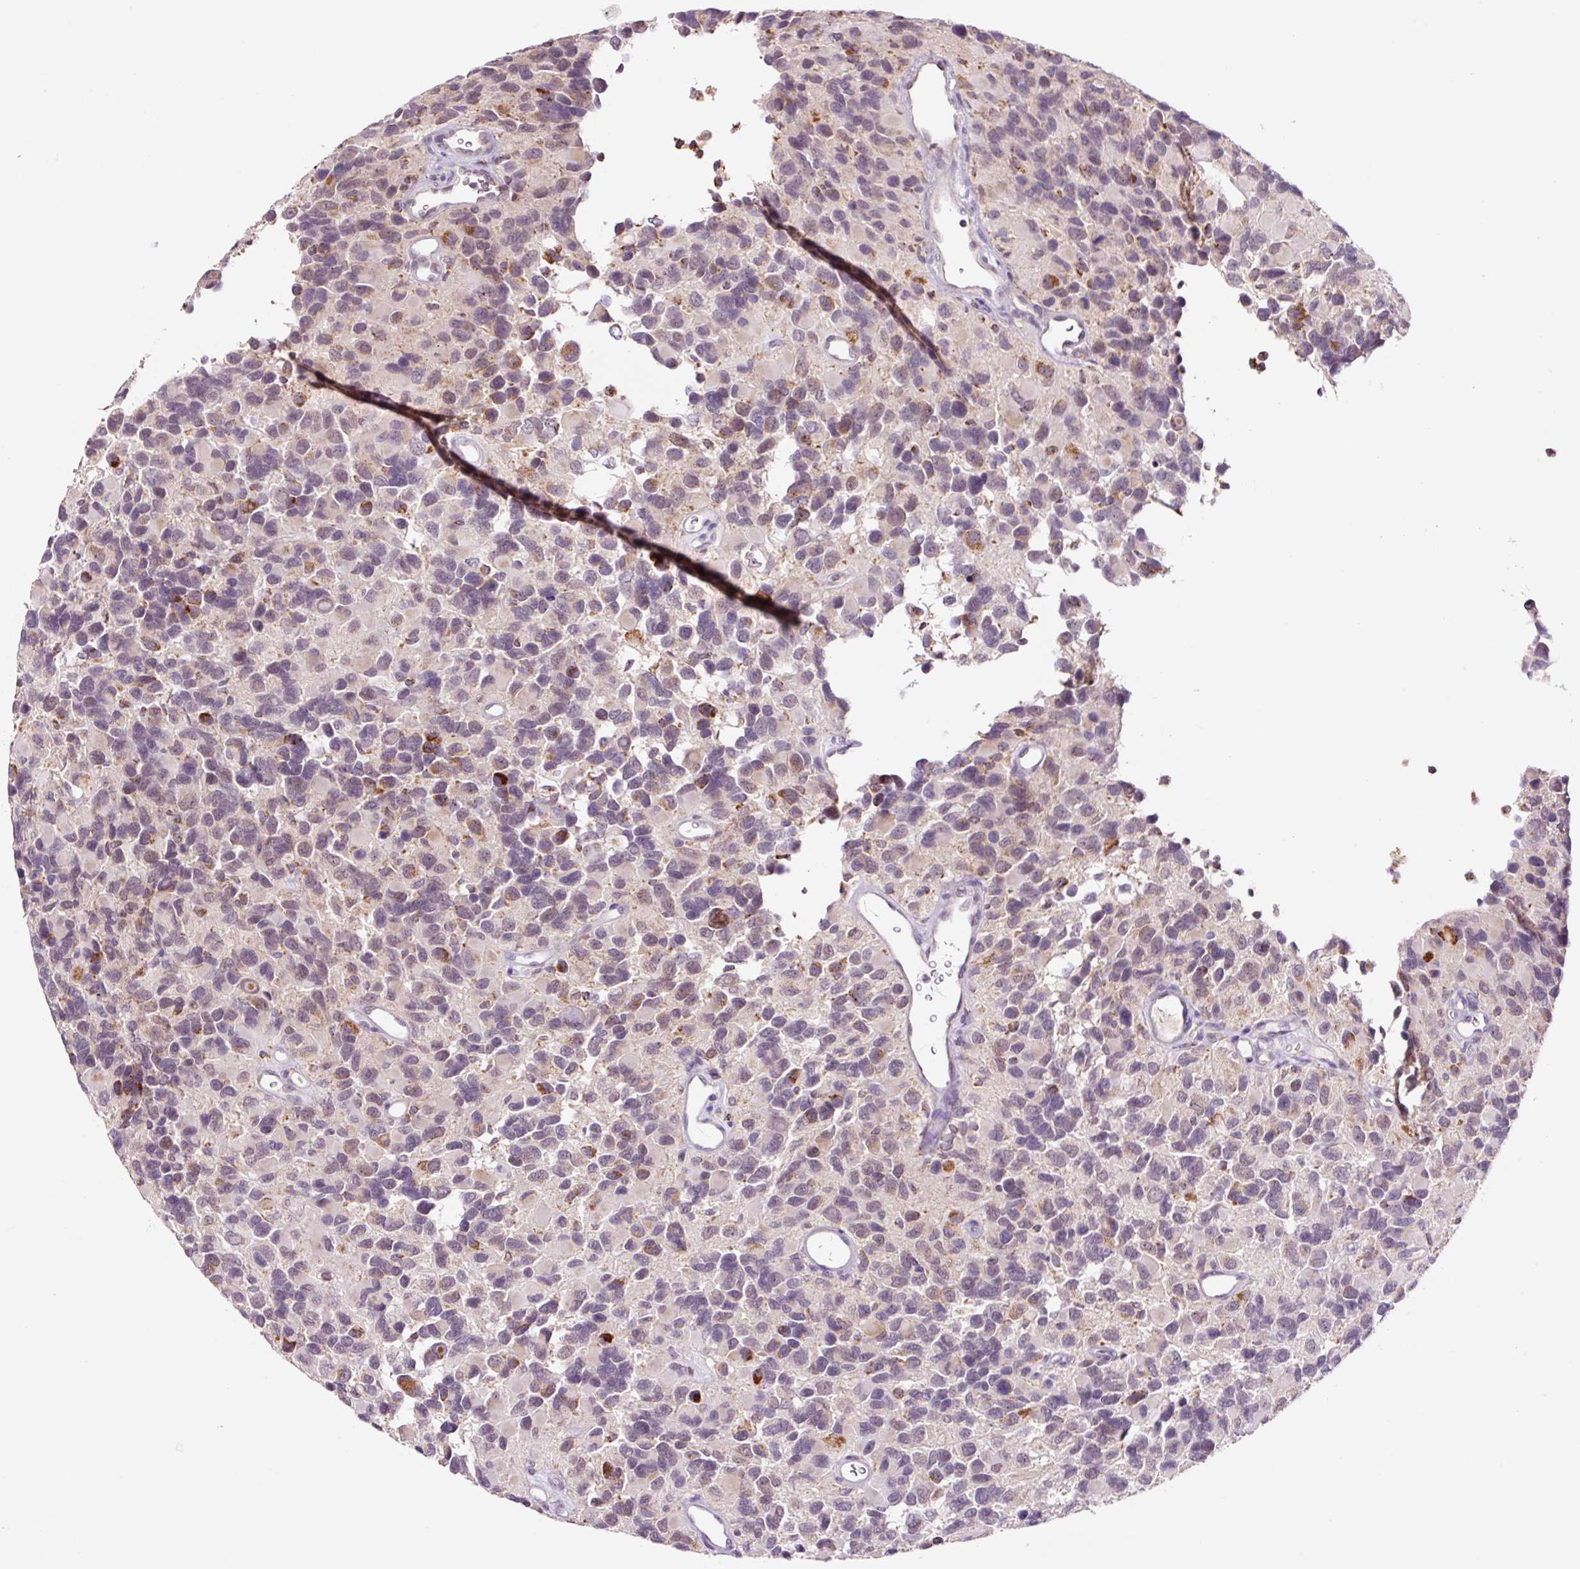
{"staining": {"intensity": "strong", "quantity": "<25%", "location": "cytoplasmic/membranous"}, "tissue": "glioma", "cell_type": "Tumor cells", "image_type": "cancer", "snomed": [{"axis": "morphology", "description": "Glioma, malignant, High grade"}, {"axis": "topography", "description": "Brain"}], "caption": "Malignant glioma (high-grade) was stained to show a protein in brown. There is medium levels of strong cytoplasmic/membranous expression in about <25% of tumor cells. Nuclei are stained in blue.", "gene": "PCK2", "patient": {"sex": "male", "age": 77}}